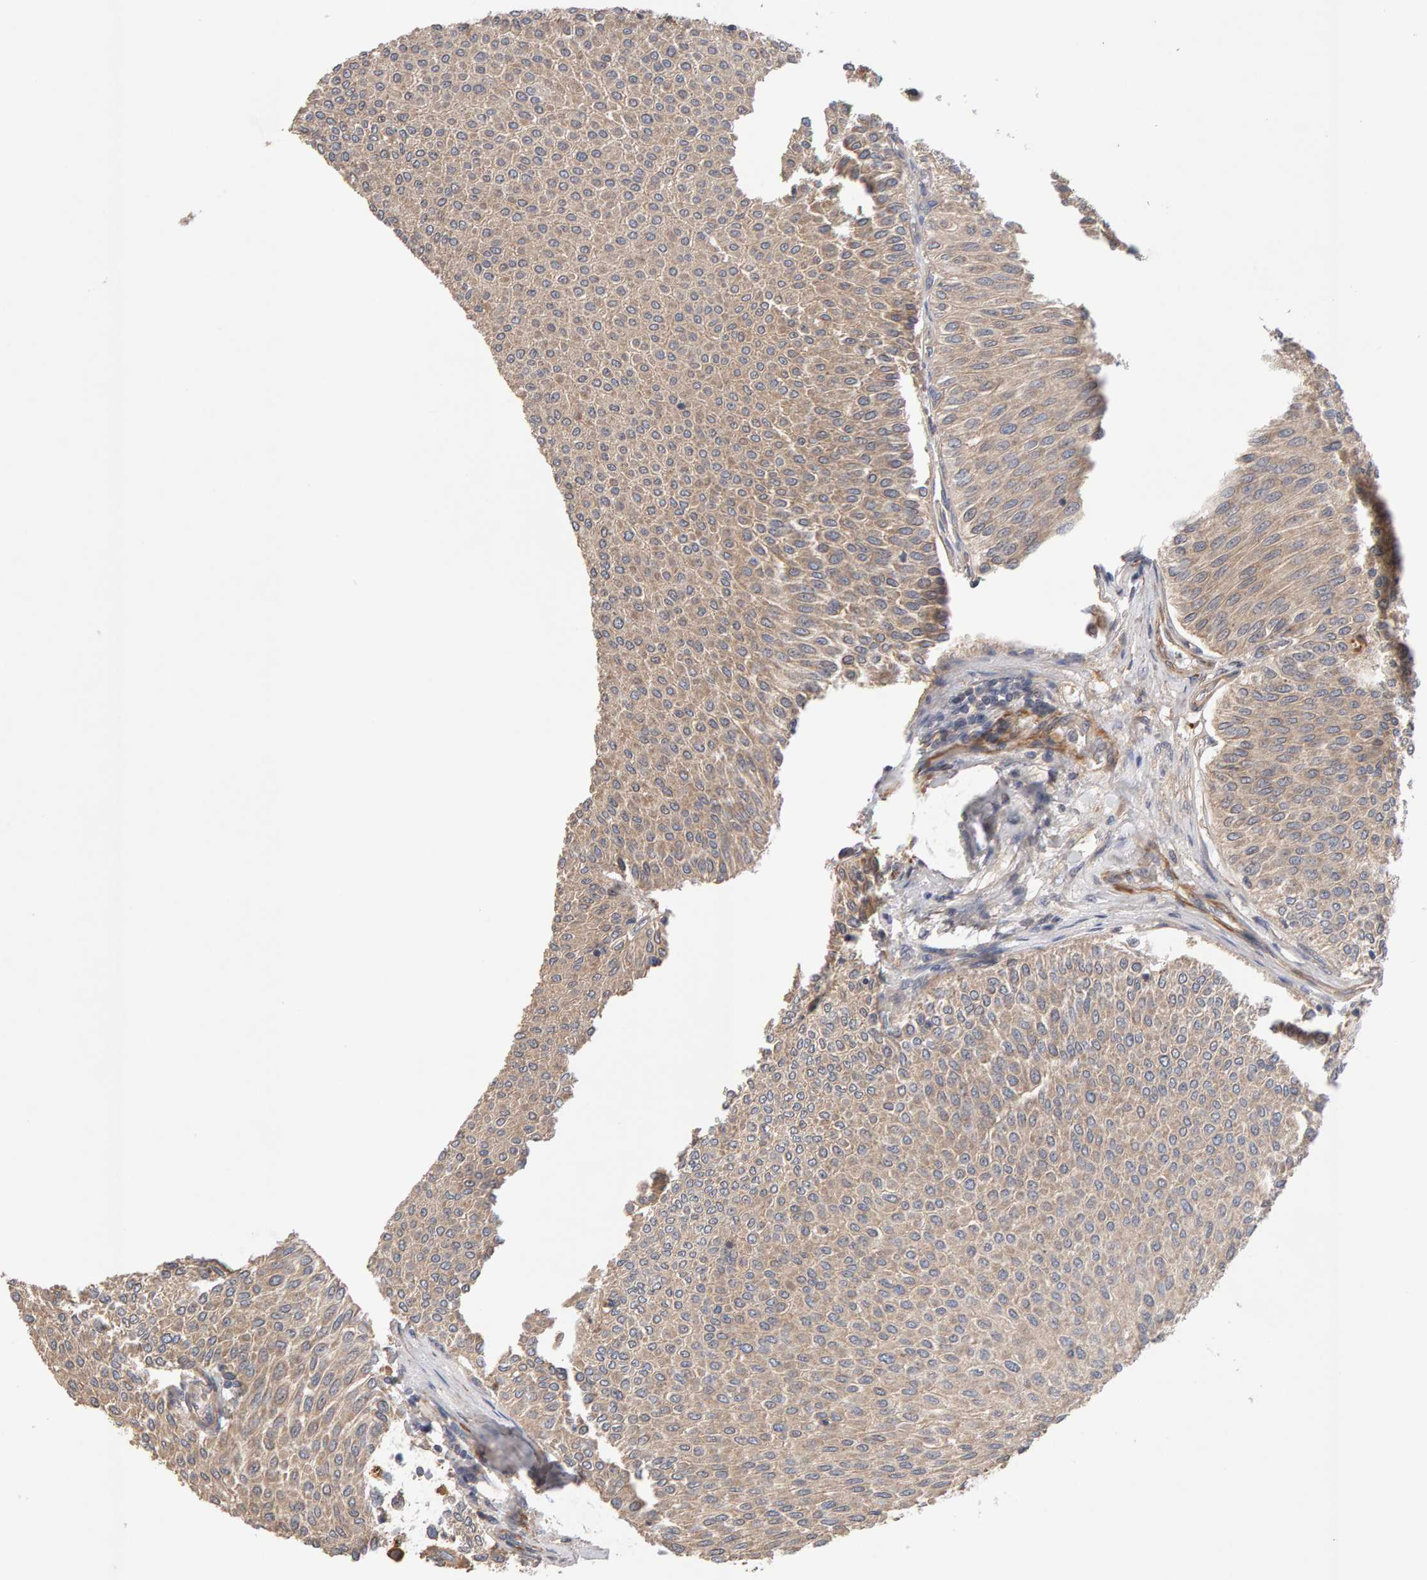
{"staining": {"intensity": "weak", "quantity": ">75%", "location": "cytoplasmic/membranous"}, "tissue": "urothelial cancer", "cell_type": "Tumor cells", "image_type": "cancer", "snomed": [{"axis": "morphology", "description": "Urothelial carcinoma, Low grade"}, {"axis": "topography", "description": "Urinary bladder"}], "caption": "Protein analysis of urothelial cancer tissue displays weak cytoplasmic/membranous staining in approximately >75% of tumor cells. Using DAB (brown) and hematoxylin (blue) stains, captured at high magnification using brightfield microscopy.", "gene": "RNF19A", "patient": {"sex": "male", "age": 78}}